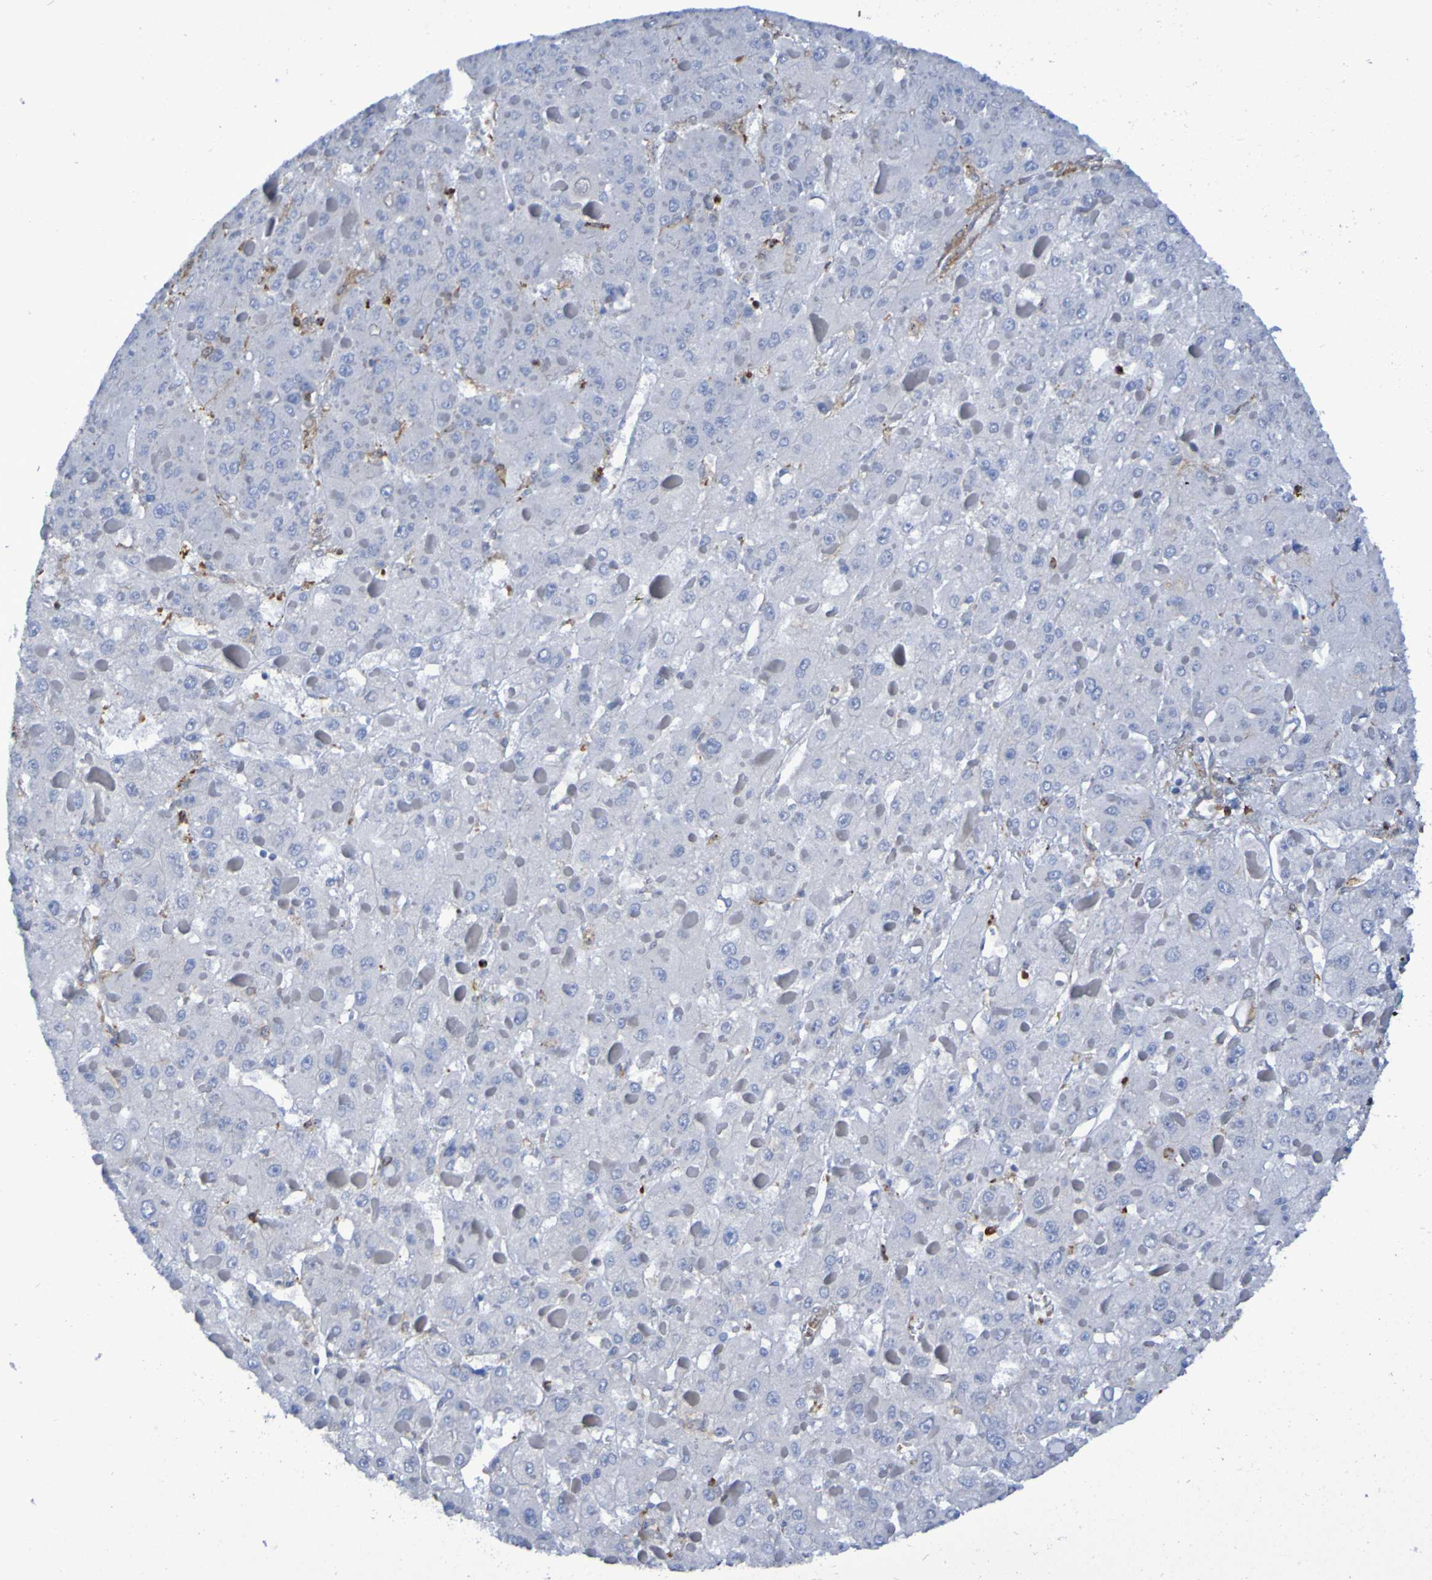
{"staining": {"intensity": "negative", "quantity": "none", "location": "none"}, "tissue": "liver cancer", "cell_type": "Tumor cells", "image_type": "cancer", "snomed": [{"axis": "morphology", "description": "Carcinoma, Hepatocellular, NOS"}, {"axis": "topography", "description": "Liver"}], "caption": "Tumor cells are negative for brown protein staining in liver cancer.", "gene": "SCRG1", "patient": {"sex": "female", "age": 73}}